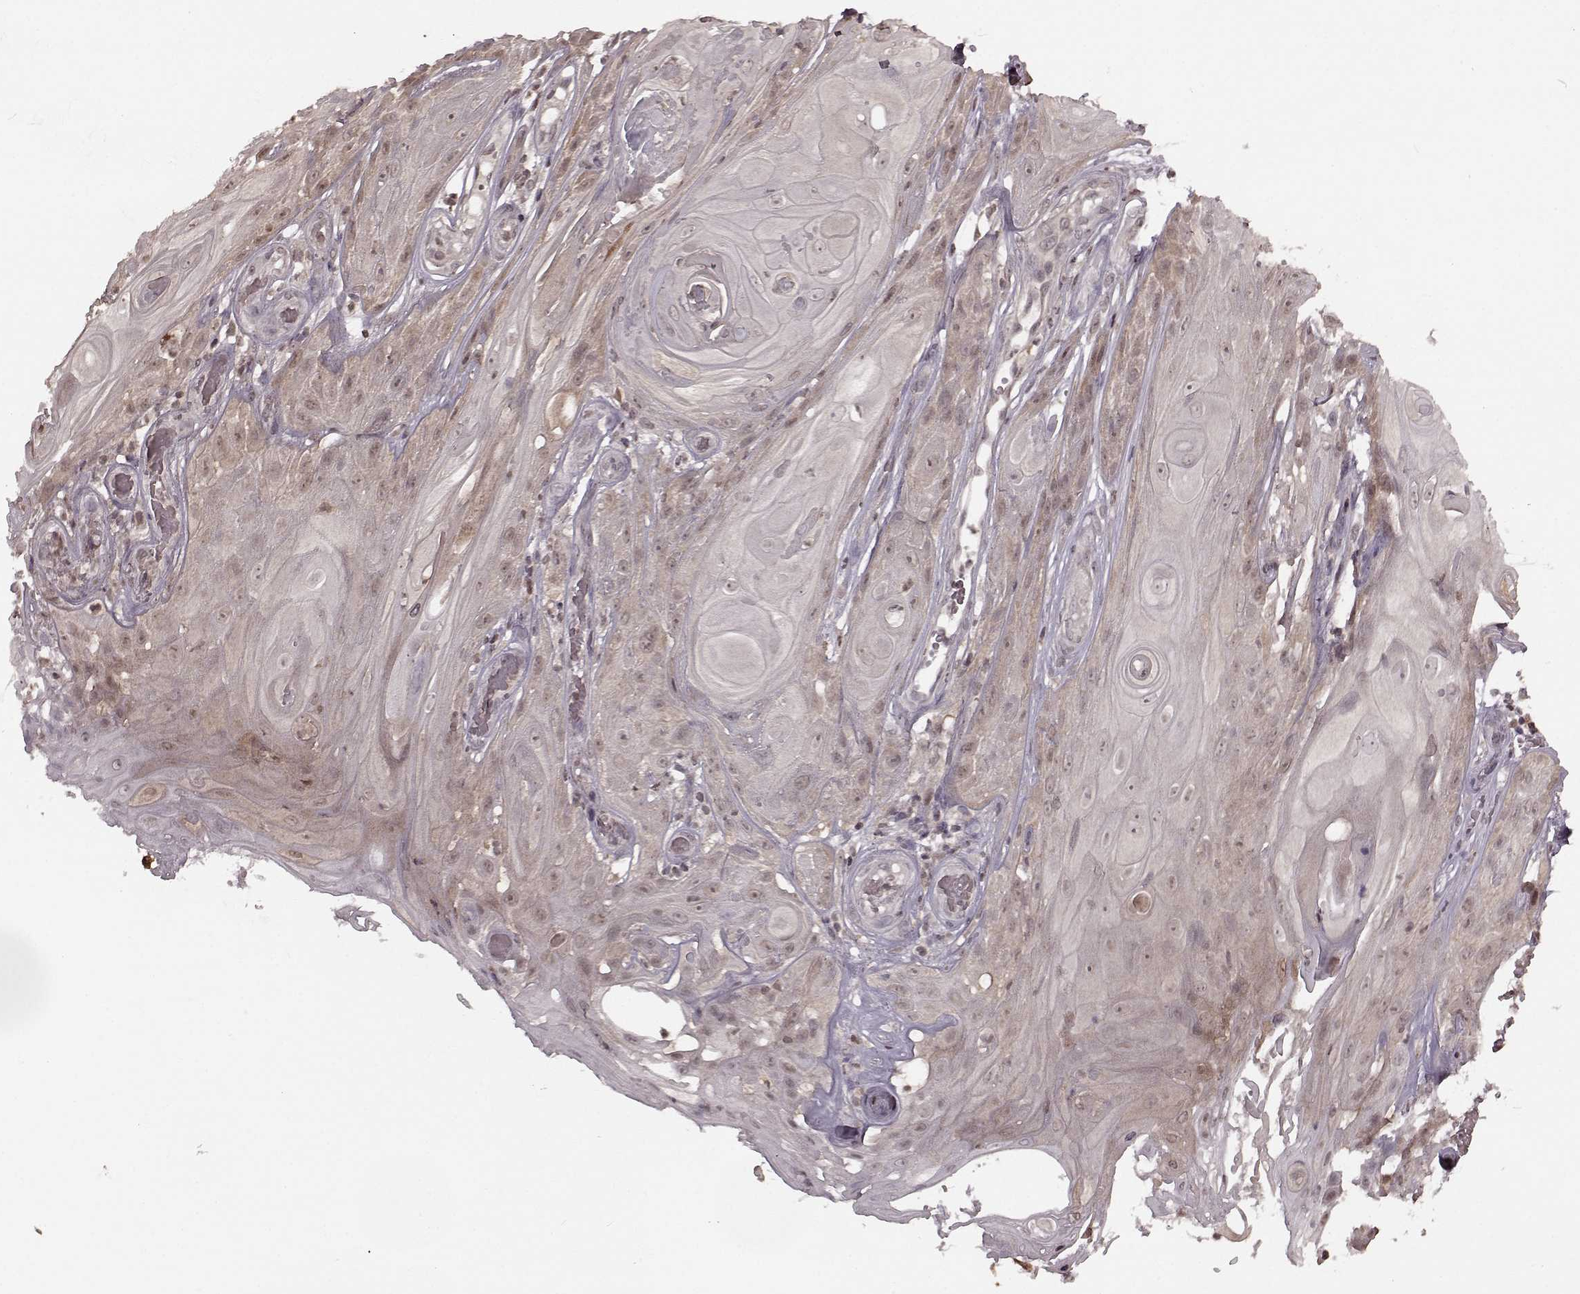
{"staining": {"intensity": "weak", "quantity": "<25%", "location": "cytoplasmic/membranous"}, "tissue": "skin cancer", "cell_type": "Tumor cells", "image_type": "cancer", "snomed": [{"axis": "morphology", "description": "Squamous cell carcinoma, NOS"}, {"axis": "topography", "description": "Skin"}], "caption": "This histopathology image is of skin cancer stained with immunohistochemistry (IHC) to label a protein in brown with the nuclei are counter-stained blue. There is no positivity in tumor cells. (Brightfield microscopy of DAB (3,3'-diaminobenzidine) IHC at high magnification).", "gene": "GSS", "patient": {"sex": "male", "age": 62}}